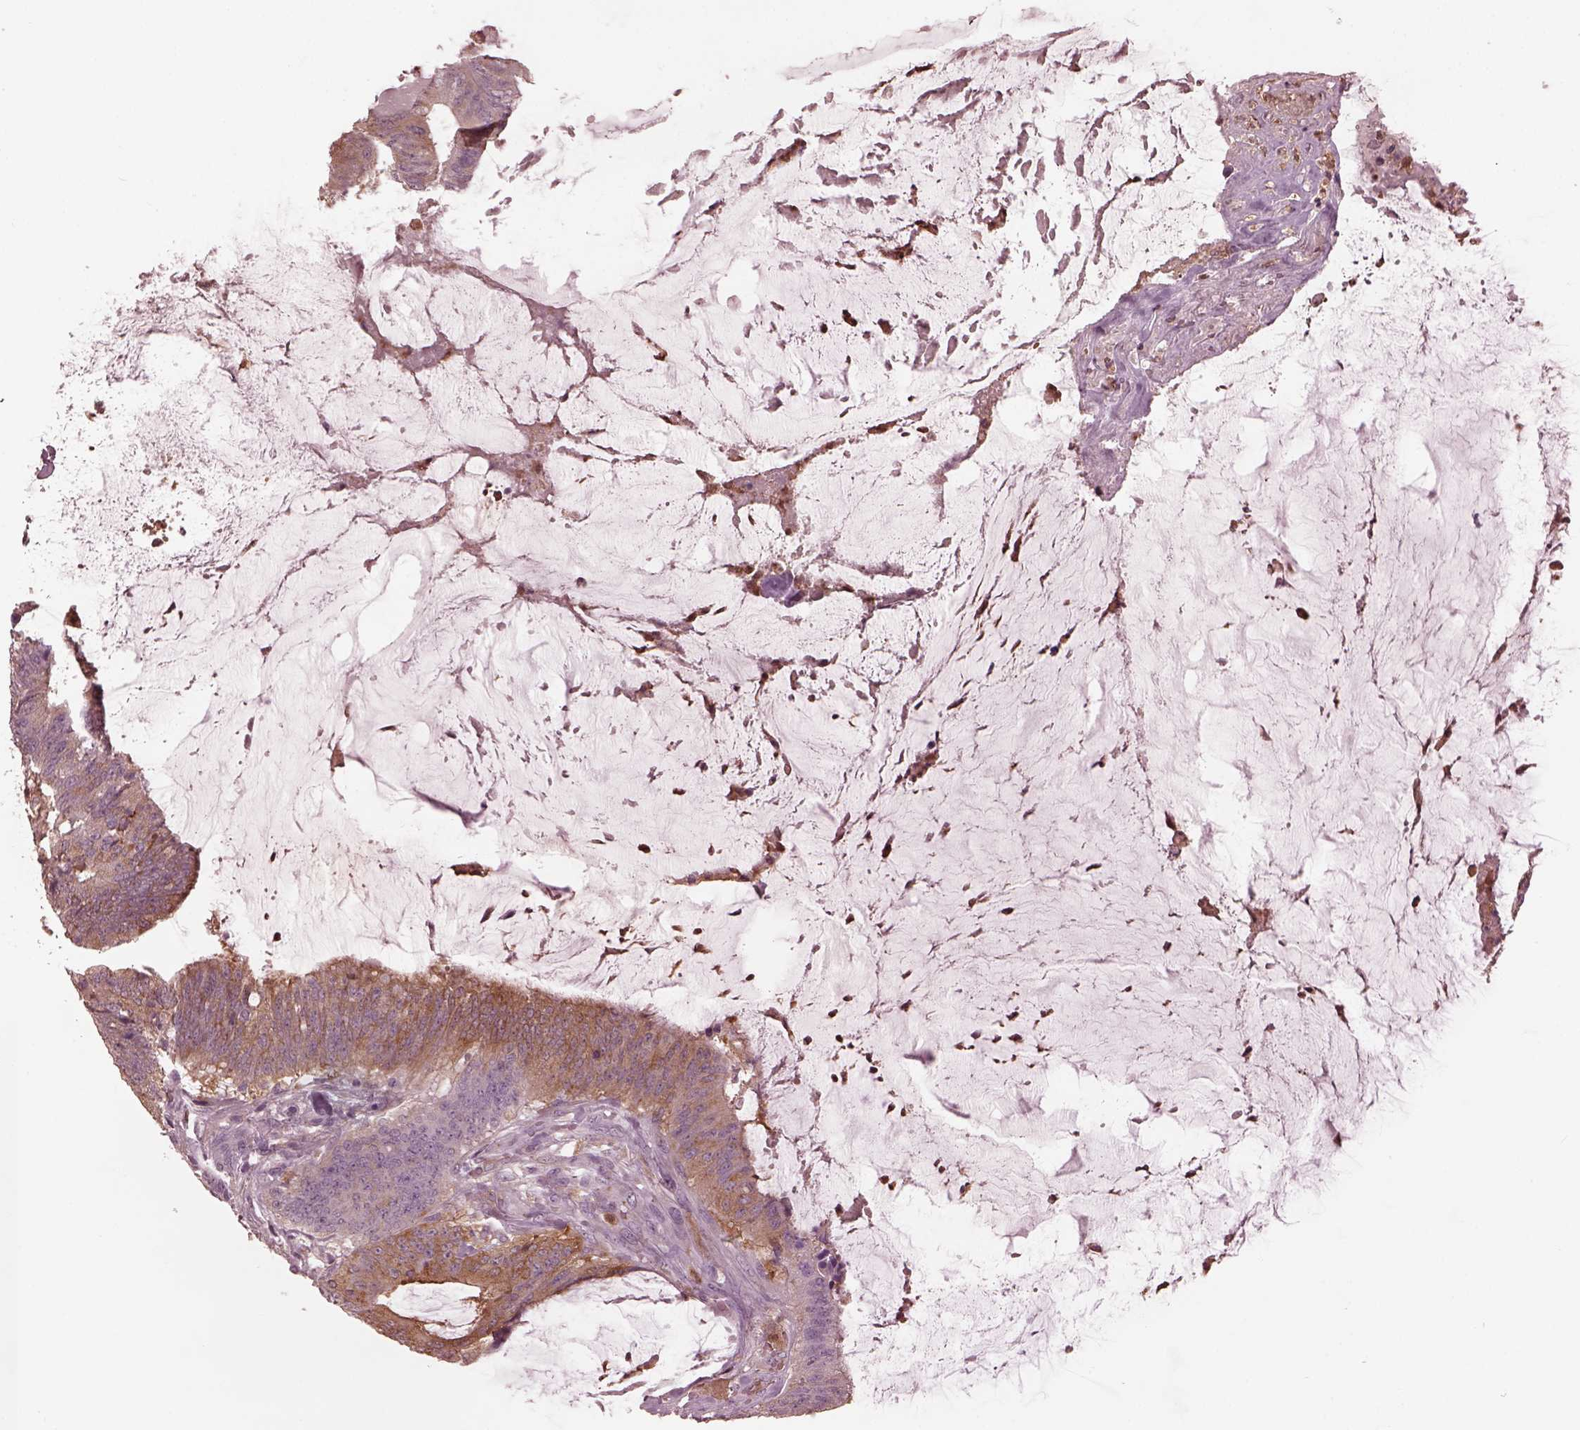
{"staining": {"intensity": "moderate", "quantity": ">75%", "location": "cytoplasmic/membranous"}, "tissue": "colorectal cancer", "cell_type": "Tumor cells", "image_type": "cancer", "snomed": [{"axis": "morphology", "description": "Adenocarcinoma, NOS"}, {"axis": "topography", "description": "Colon"}], "caption": "IHC staining of colorectal cancer, which exhibits medium levels of moderate cytoplasmic/membranous positivity in approximately >75% of tumor cells indicating moderate cytoplasmic/membranous protein expression. The staining was performed using DAB (brown) for protein detection and nuclei were counterstained in hematoxylin (blue).", "gene": "PSTPIP2", "patient": {"sex": "female", "age": 43}}